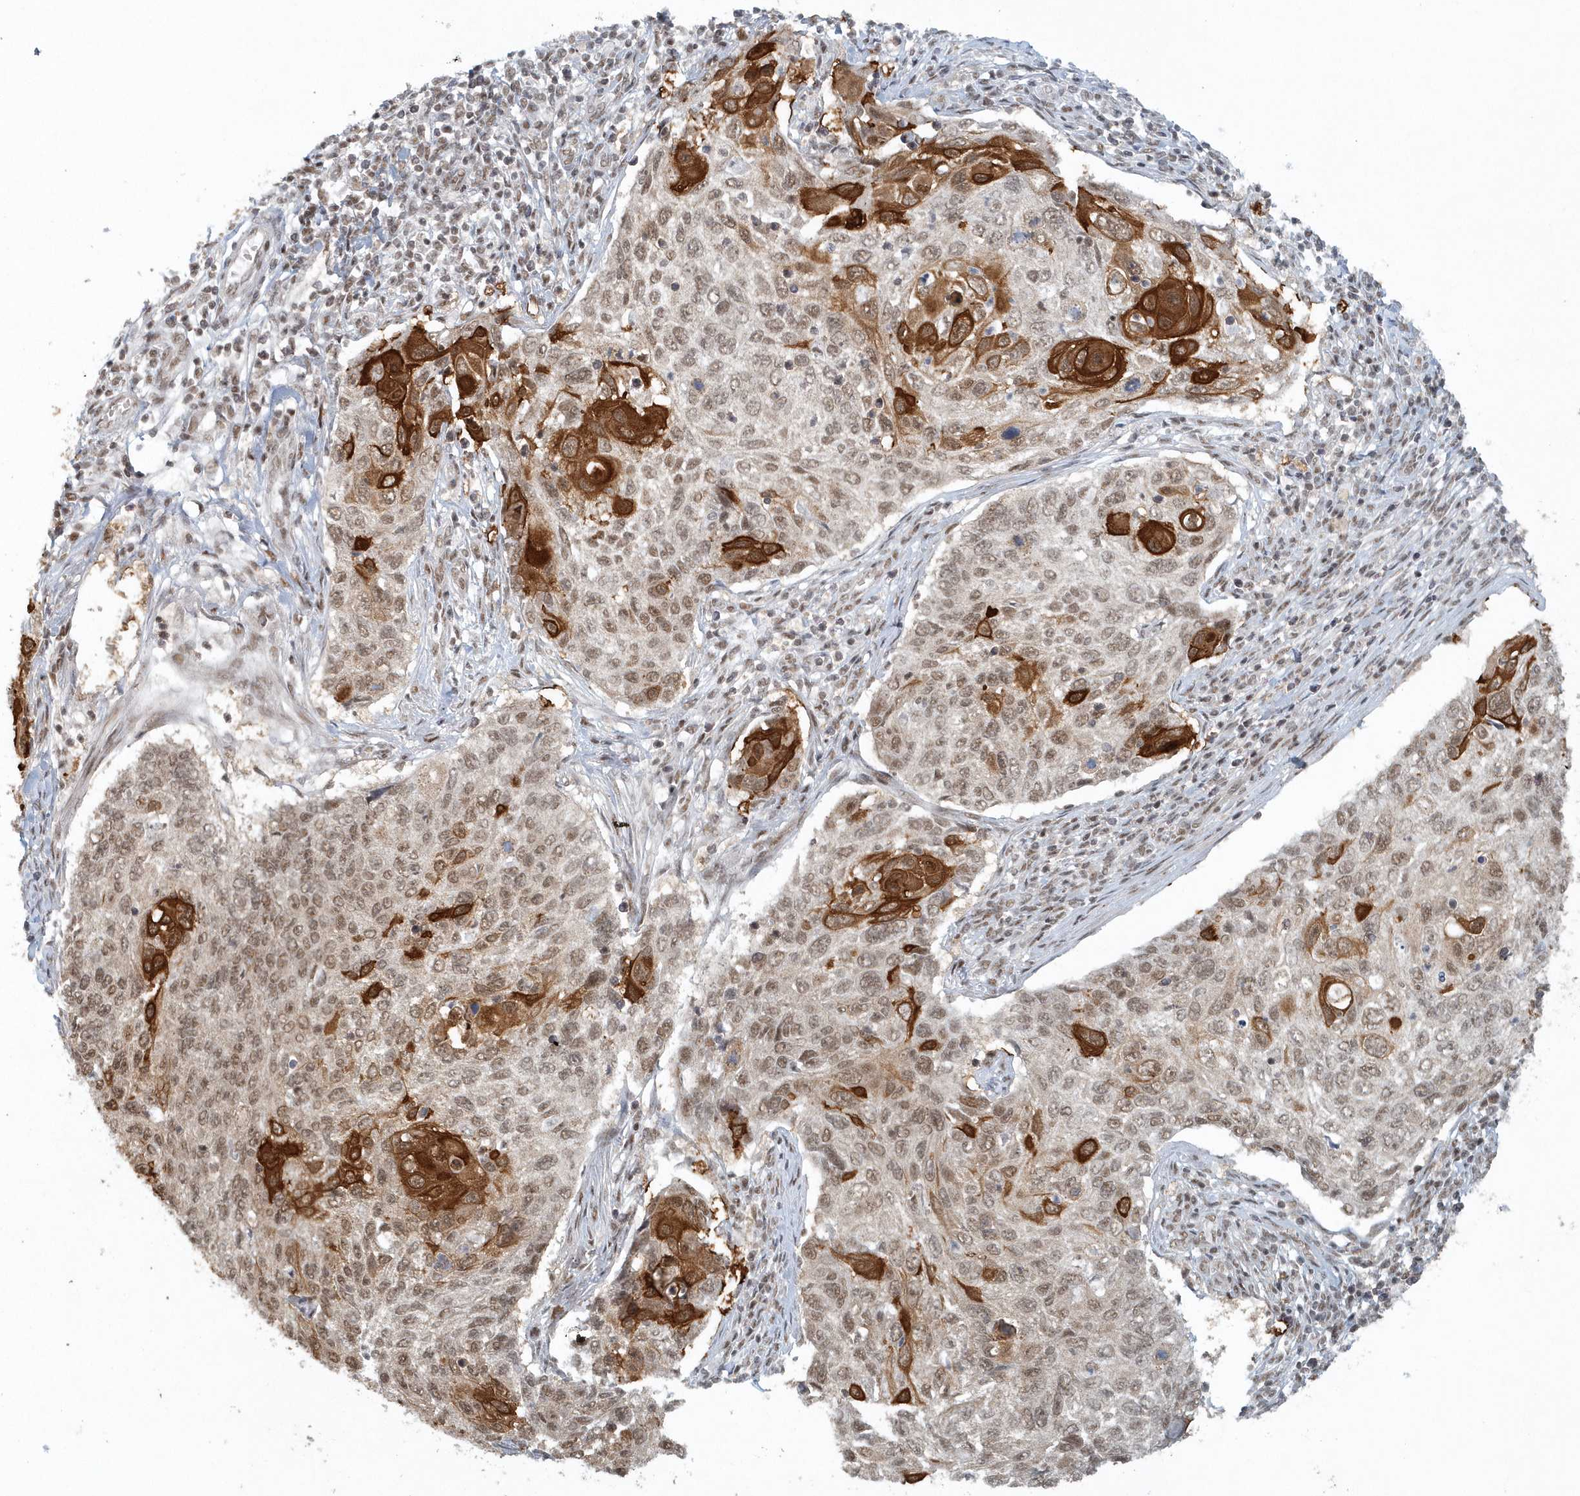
{"staining": {"intensity": "moderate", "quantity": "25%-75%", "location": "cytoplasmic/membranous,nuclear"}, "tissue": "cervical cancer", "cell_type": "Tumor cells", "image_type": "cancer", "snomed": [{"axis": "morphology", "description": "Squamous cell carcinoma, NOS"}, {"axis": "topography", "description": "Cervix"}], "caption": "Protein analysis of cervical squamous cell carcinoma tissue displays moderate cytoplasmic/membranous and nuclear positivity in about 25%-75% of tumor cells.", "gene": "YTHDC1", "patient": {"sex": "female", "age": 70}}